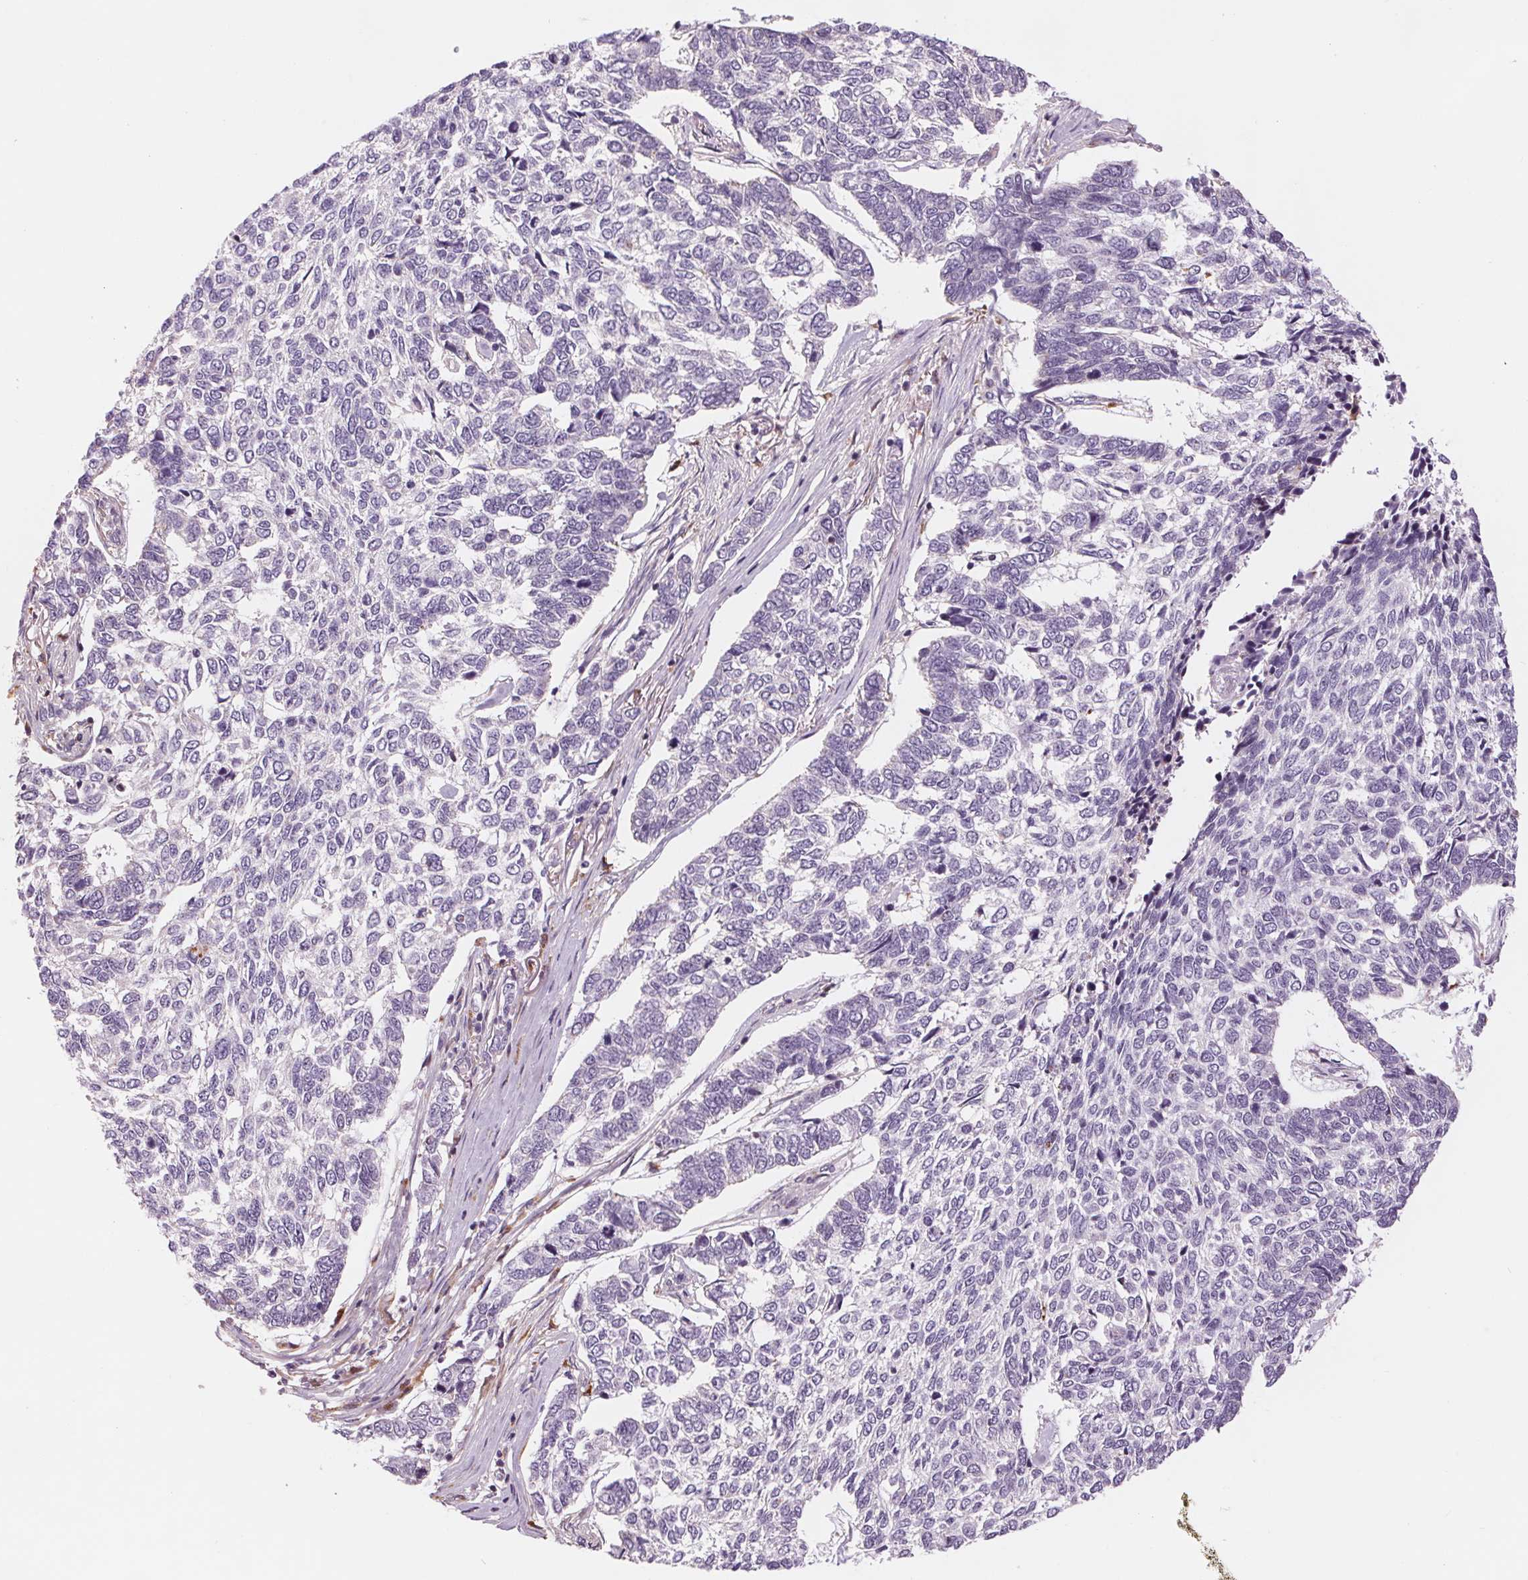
{"staining": {"intensity": "negative", "quantity": "none", "location": "none"}, "tissue": "skin cancer", "cell_type": "Tumor cells", "image_type": "cancer", "snomed": [{"axis": "morphology", "description": "Basal cell carcinoma"}, {"axis": "topography", "description": "Skin"}], "caption": "The micrograph reveals no significant positivity in tumor cells of skin basal cell carcinoma.", "gene": "SAMD5", "patient": {"sex": "female", "age": 65}}